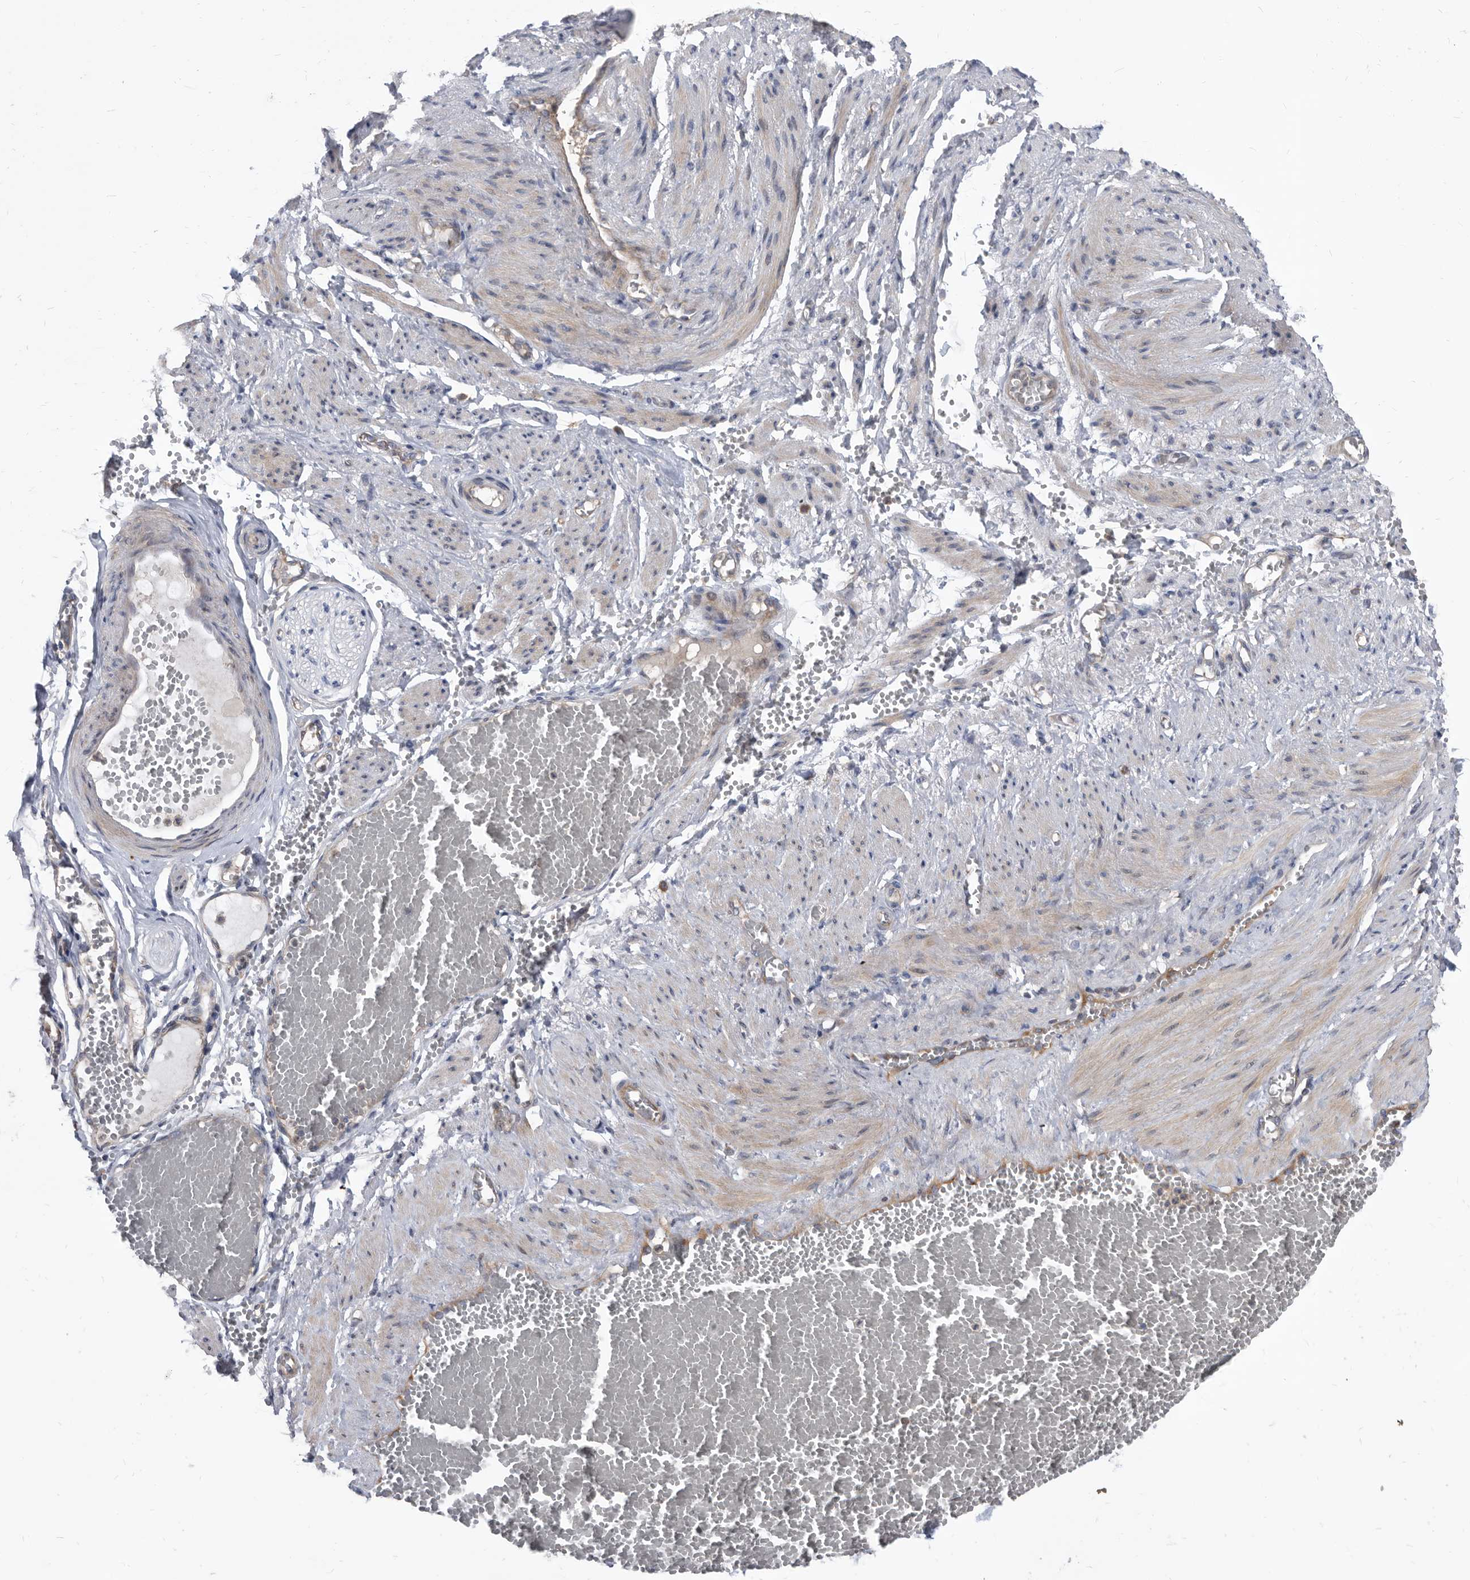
{"staining": {"intensity": "weak", "quantity": ">75%", "location": "cytoplasmic/membranous"}, "tissue": "soft tissue", "cell_type": "Chondrocytes", "image_type": "normal", "snomed": [{"axis": "morphology", "description": "Normal tissue, NOS"}, {"axis": "topography", "description": "Smooth muscle"}, {"axis": "topography", "description": "Peripheral nerve tissue"}], "caption": "Protein expression analysis of normal human soft tissue reveals weak cytoplasmic/membranous positivity in approximately >75% of chondrocytes. The staining was performed using DAB, with brown indicating positive protein expression. Nuclei are stained blue with hematoxylin.", "gene": "APEH", "patient": {"sex": "female", "age": 39}}